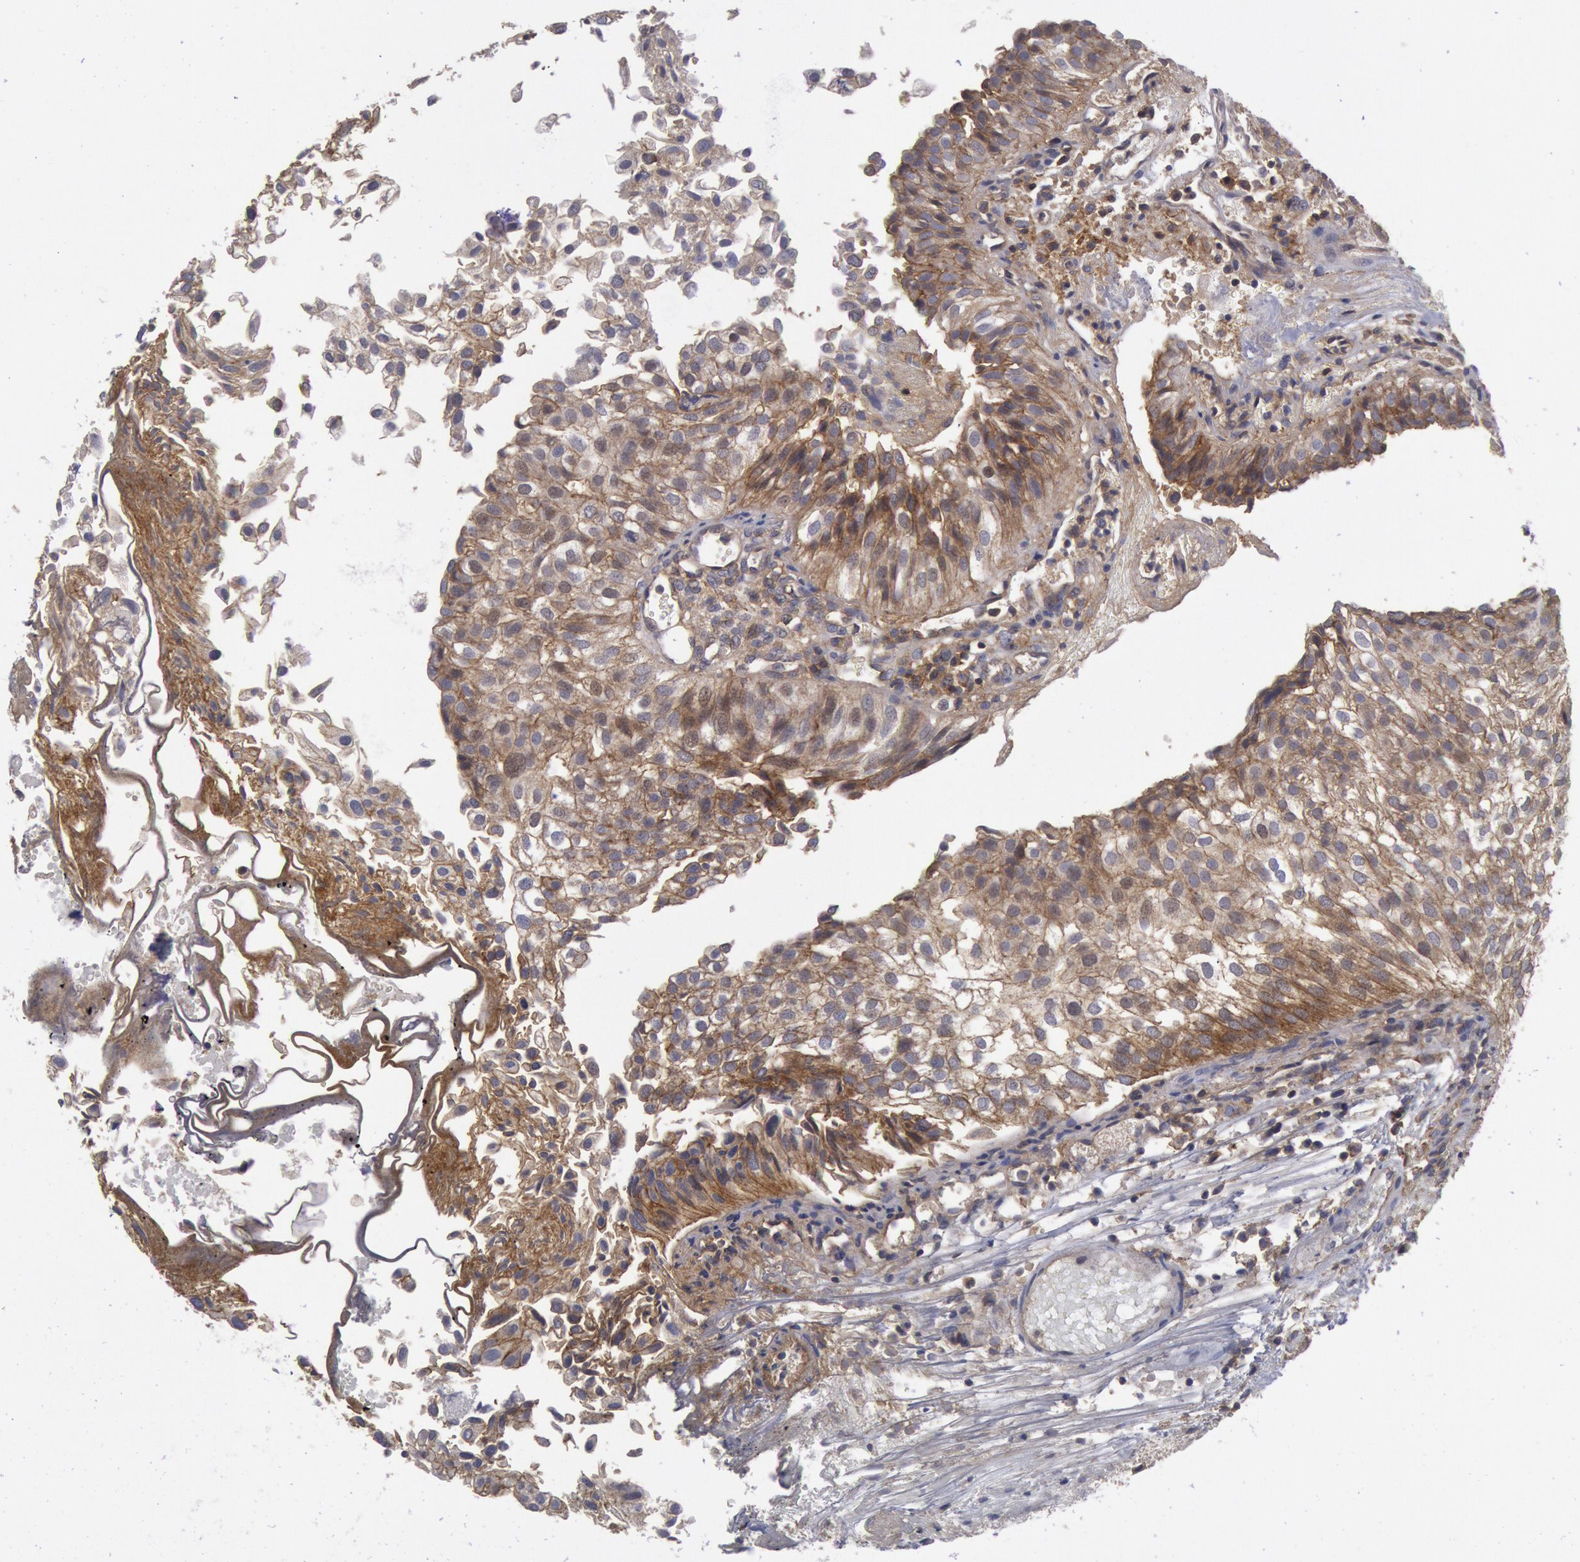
{"staining": {"intensity": "moderate", "quantity": ">75%", "location": "cytoplasmic/membranous"}, "tissue": "urothelial cancer", "cell_type": "Tumor cells", "image_type": "cancer", "snomed": [{"axis": "morphology", "description": "Urothelial carcinoma, Low grade"}, {"axis": "topography", "description": "Urinary bladder"}], "caption": "DAB immunohistochemical staining of urothelial cancer demonstrates moderate cytoplasmic/membranous protein expression in about >75% of tumor cells. The staining was performed using DAB to visualize the protein expression in brown, while the nuclei were stained in blue with hematoxylin (Magnification: 20x).", "gene": "STX4", "patient": {"sex": "female", "age": 89}}